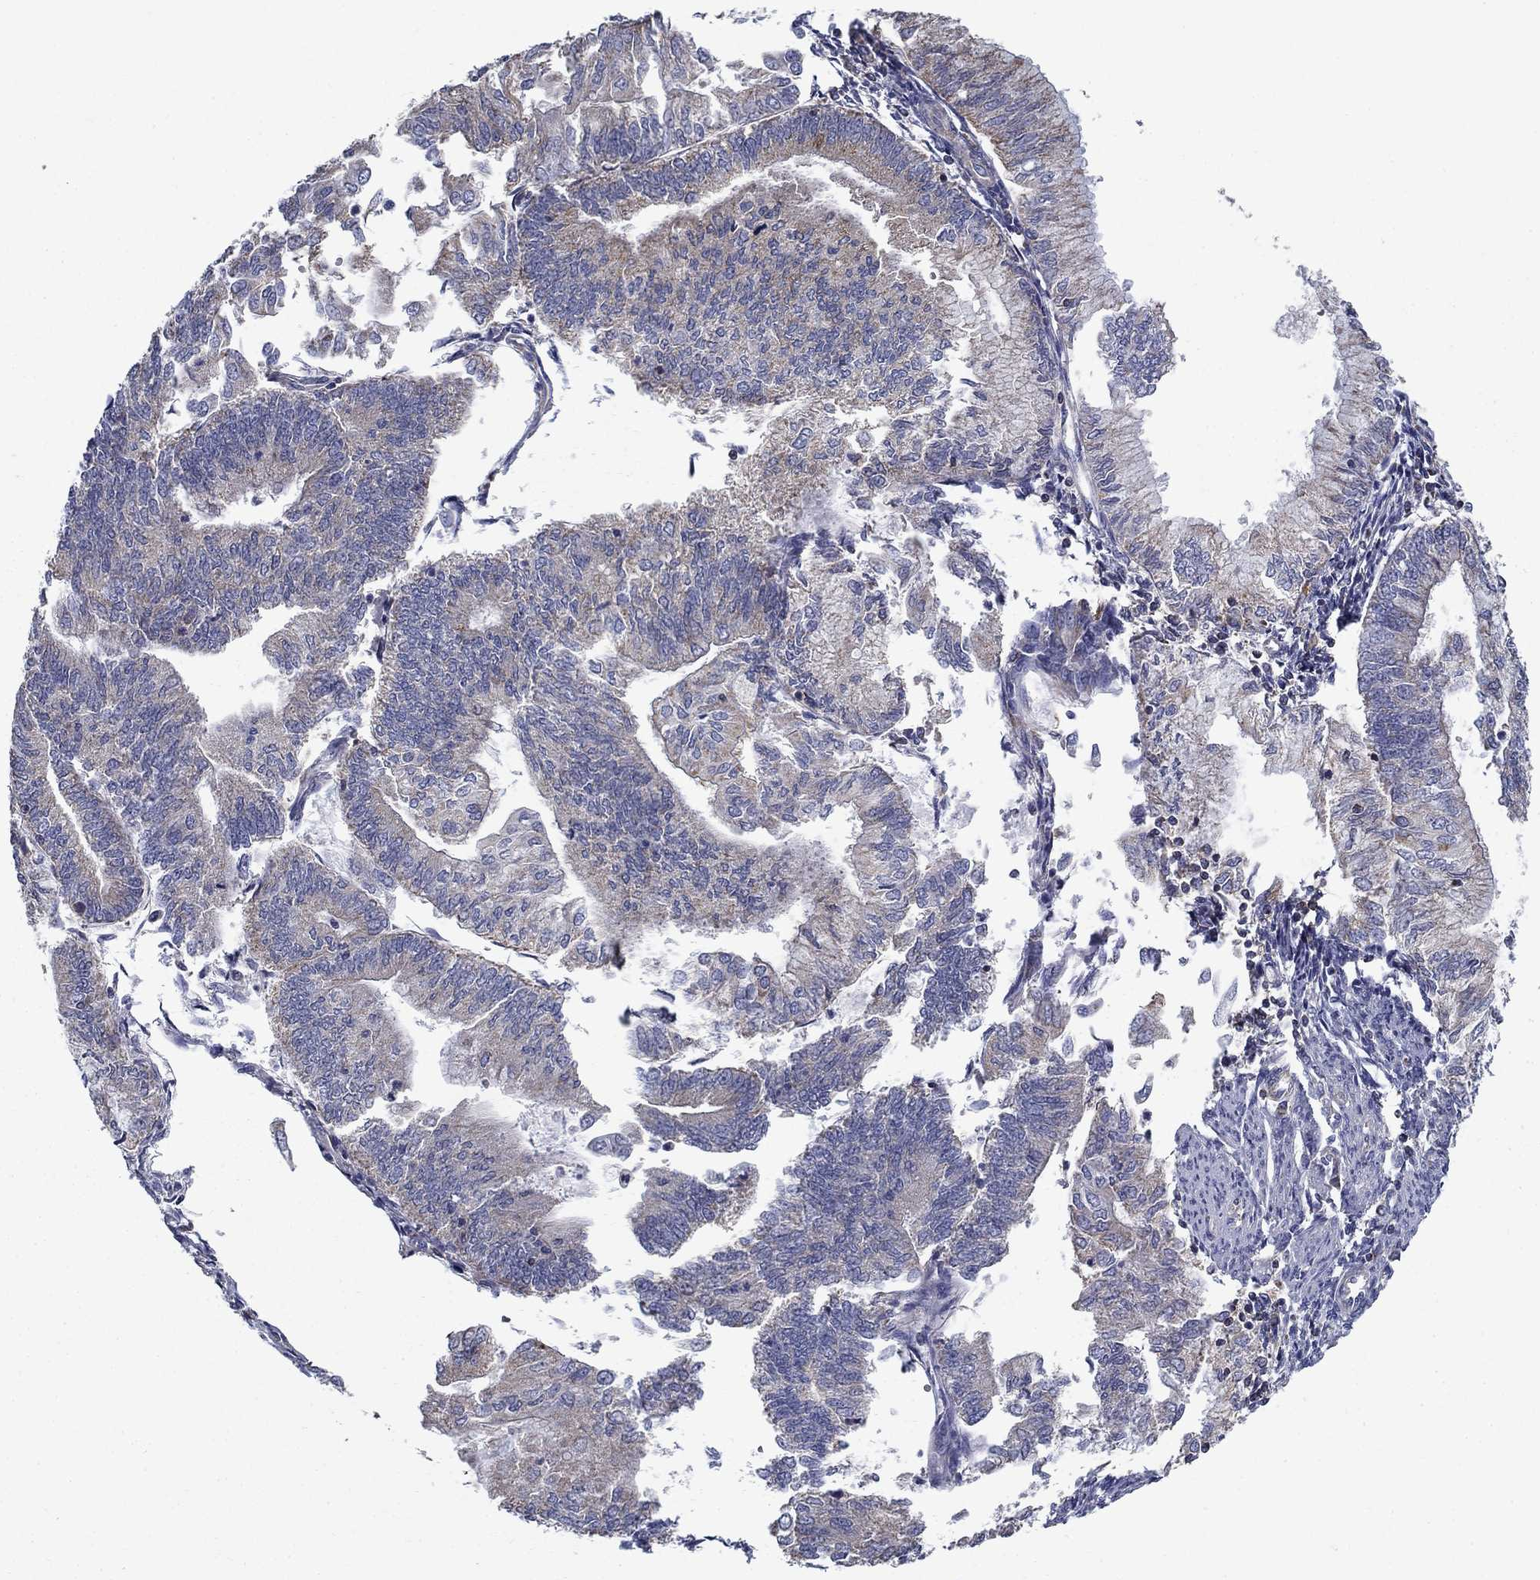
{"staining": {"intensity": "negative", "quantity": "none", "location": "none"}, "tissue": "endometrial cancer", "cell_type": "Tumor cells", "image_type": "cancer", "snomed": [{"axis": "morphology", "description": "Adenocarcinoma, NOS"}, {"axis": "topography", "description": "Endometrium"}], "caption": "IHC histopathology image of endometrial cancer stained for a protein (brown), which shows no positivity in tumor cells.", "gene": "NME5", "patient": {"sex": "female", "age": 59}}